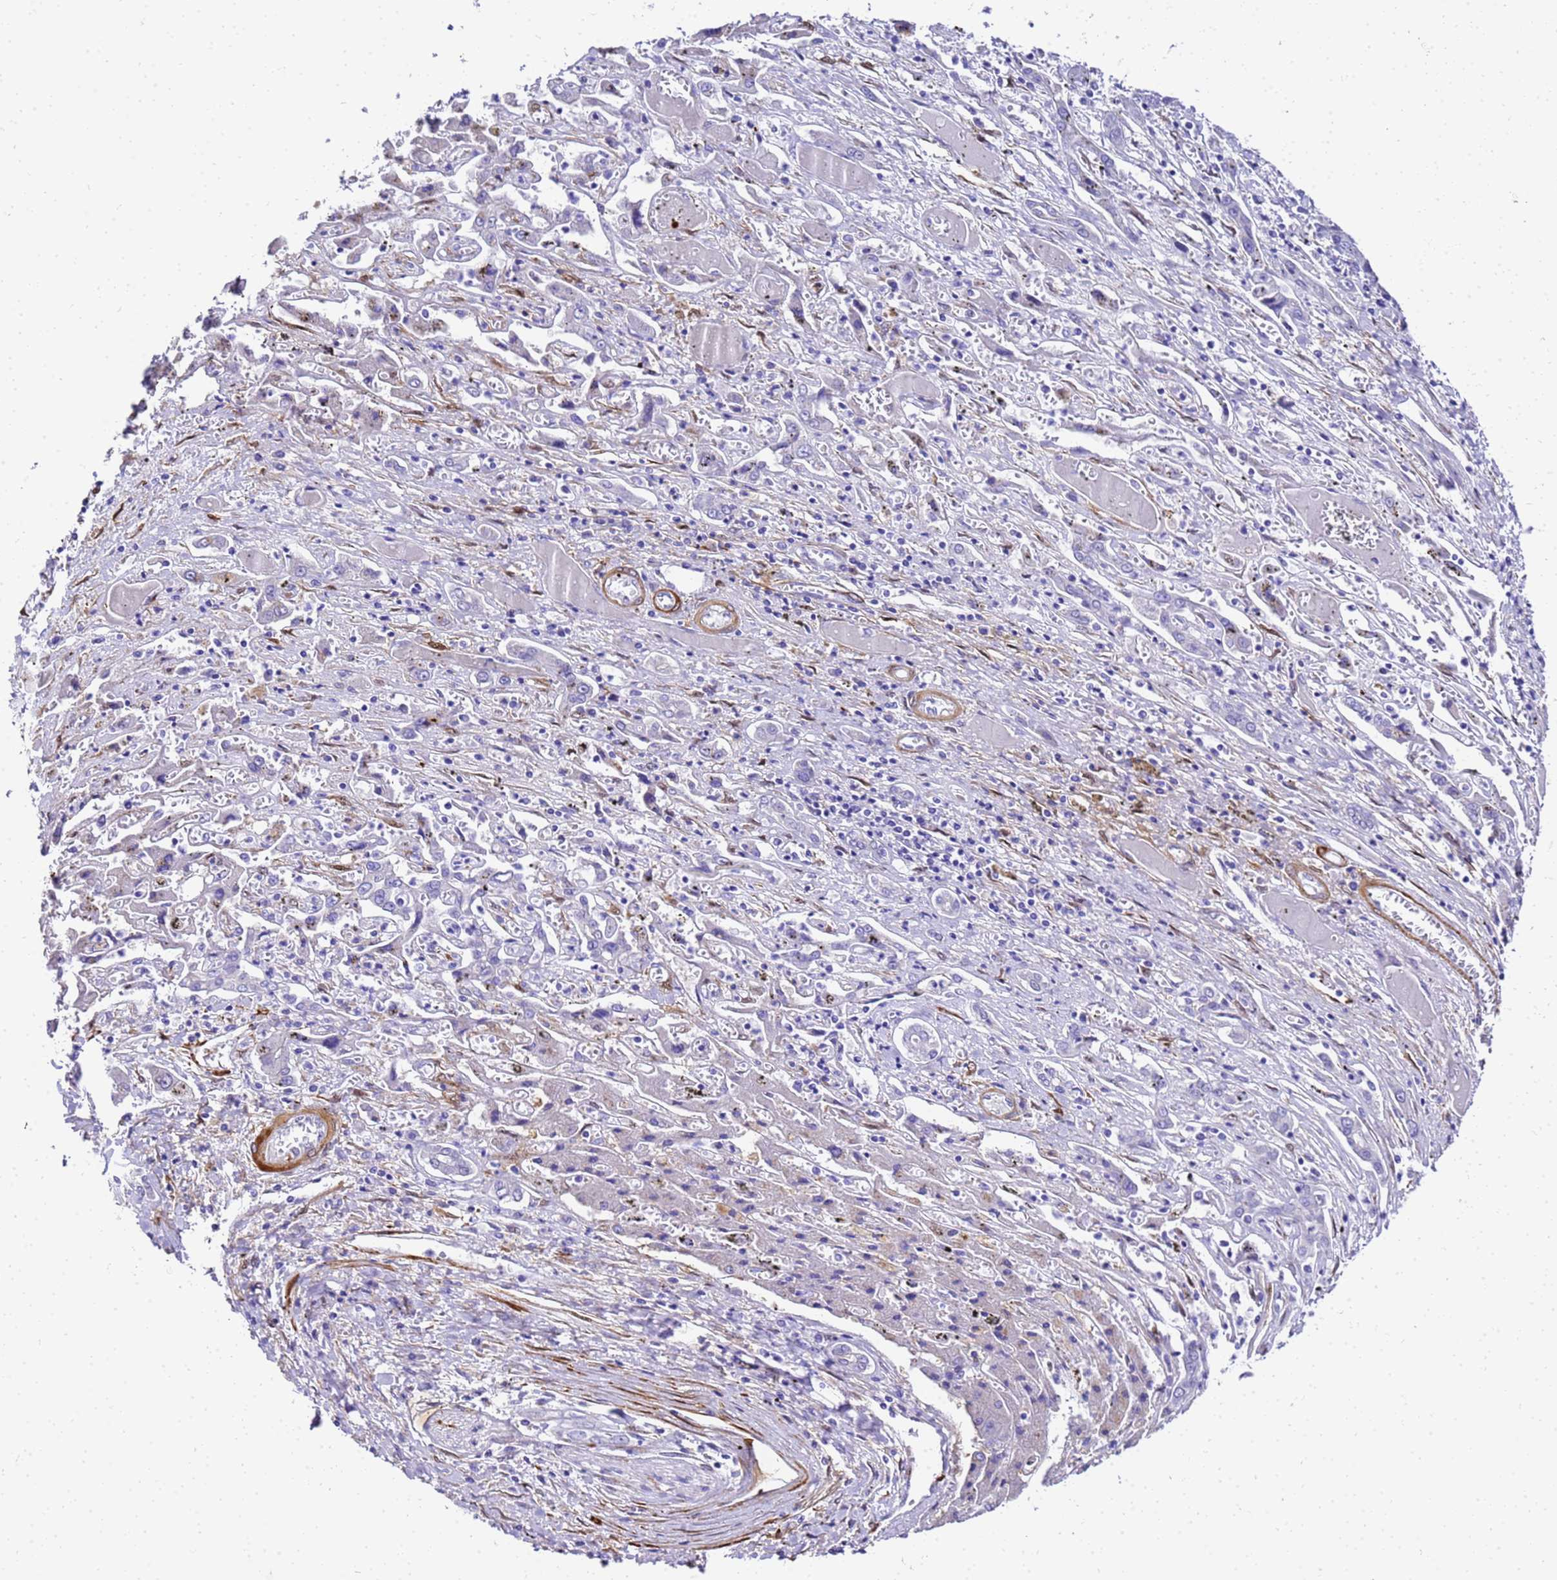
{"staining": {"intensity": "negative", "quantity": "none", "location": "none"}, "tissue": "liver cancer", "cell_type": "Tumor cells", "image_type": "cancer", "snomed": [{"axis": "morphology", "description": "Cholangiocarcinoma"}, {"axis": "topography", "description": "Liver"}], "caption": "An immunohistochemistry photomicrograph of cholangiocarcinoma (liver) is shown. There is no staining in tumor cells of cholangiocarcinoma (liver). The staining was performed using DAB to visualize the protein expression in brown, while the nuclei were stained in blue with hematoxylin (Magnification: 20x).", "gene": "HSPB6", "patient": {"sex": "male", "age": 67}}